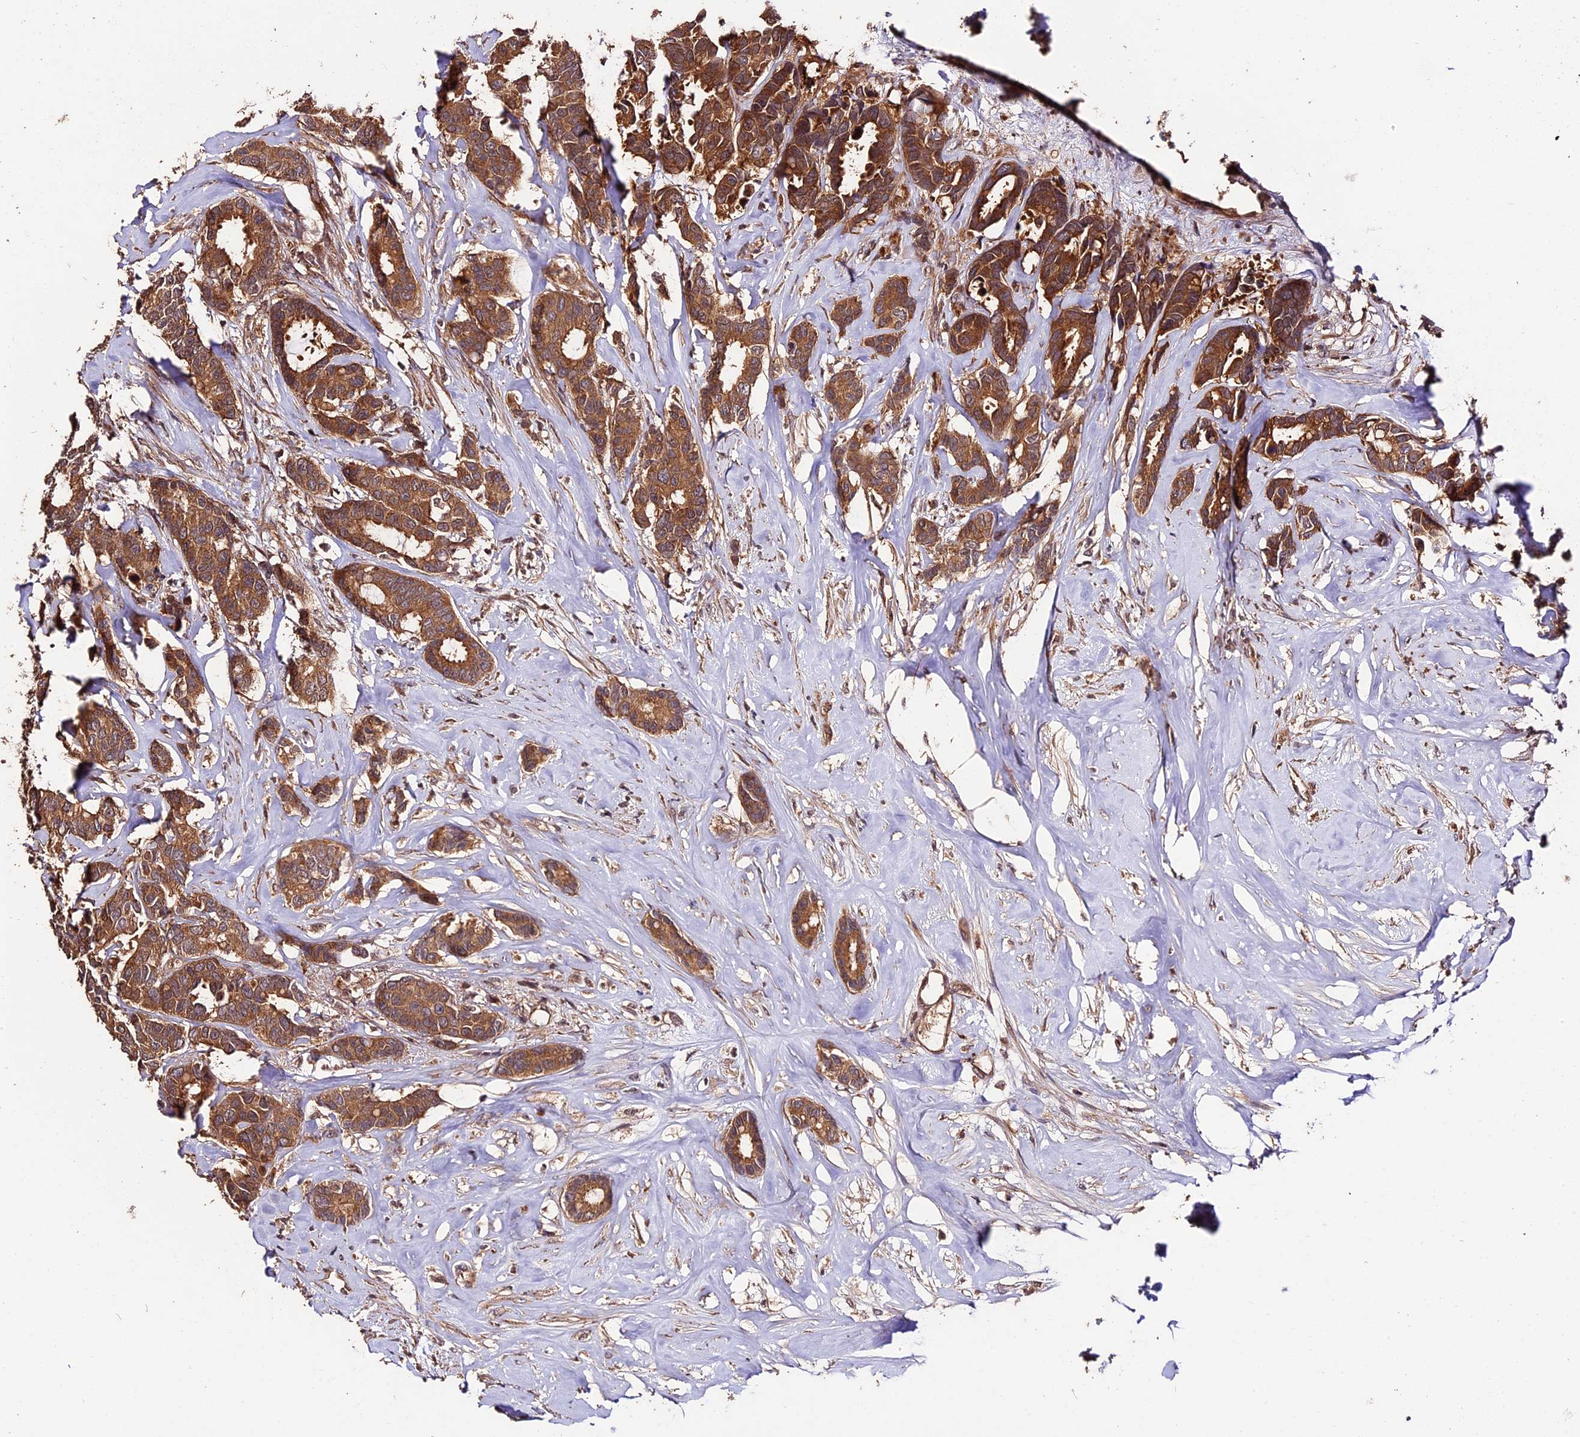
{"staining": {"intensity": "moderate", "quantity": ">75%", "location": "cytoplasmic/membranous"}, "tissue": "breast cancer", "cell_type": "Tumor cells", "image_type": "cancer", "snomed": [{"axis": "morphology", "description": "Duct carcinoma"}, {"axis": "topography", "description": "Breast"}], "caption": "Immunohistochemical staining of human breast intraductal carcinoma demonstrates medium levels of moderate cytoplasmic/membranous positivity in about >75% of tumor cells.", "gene": "TRMT1", "patient": {"sex": "female", "age": 87}}